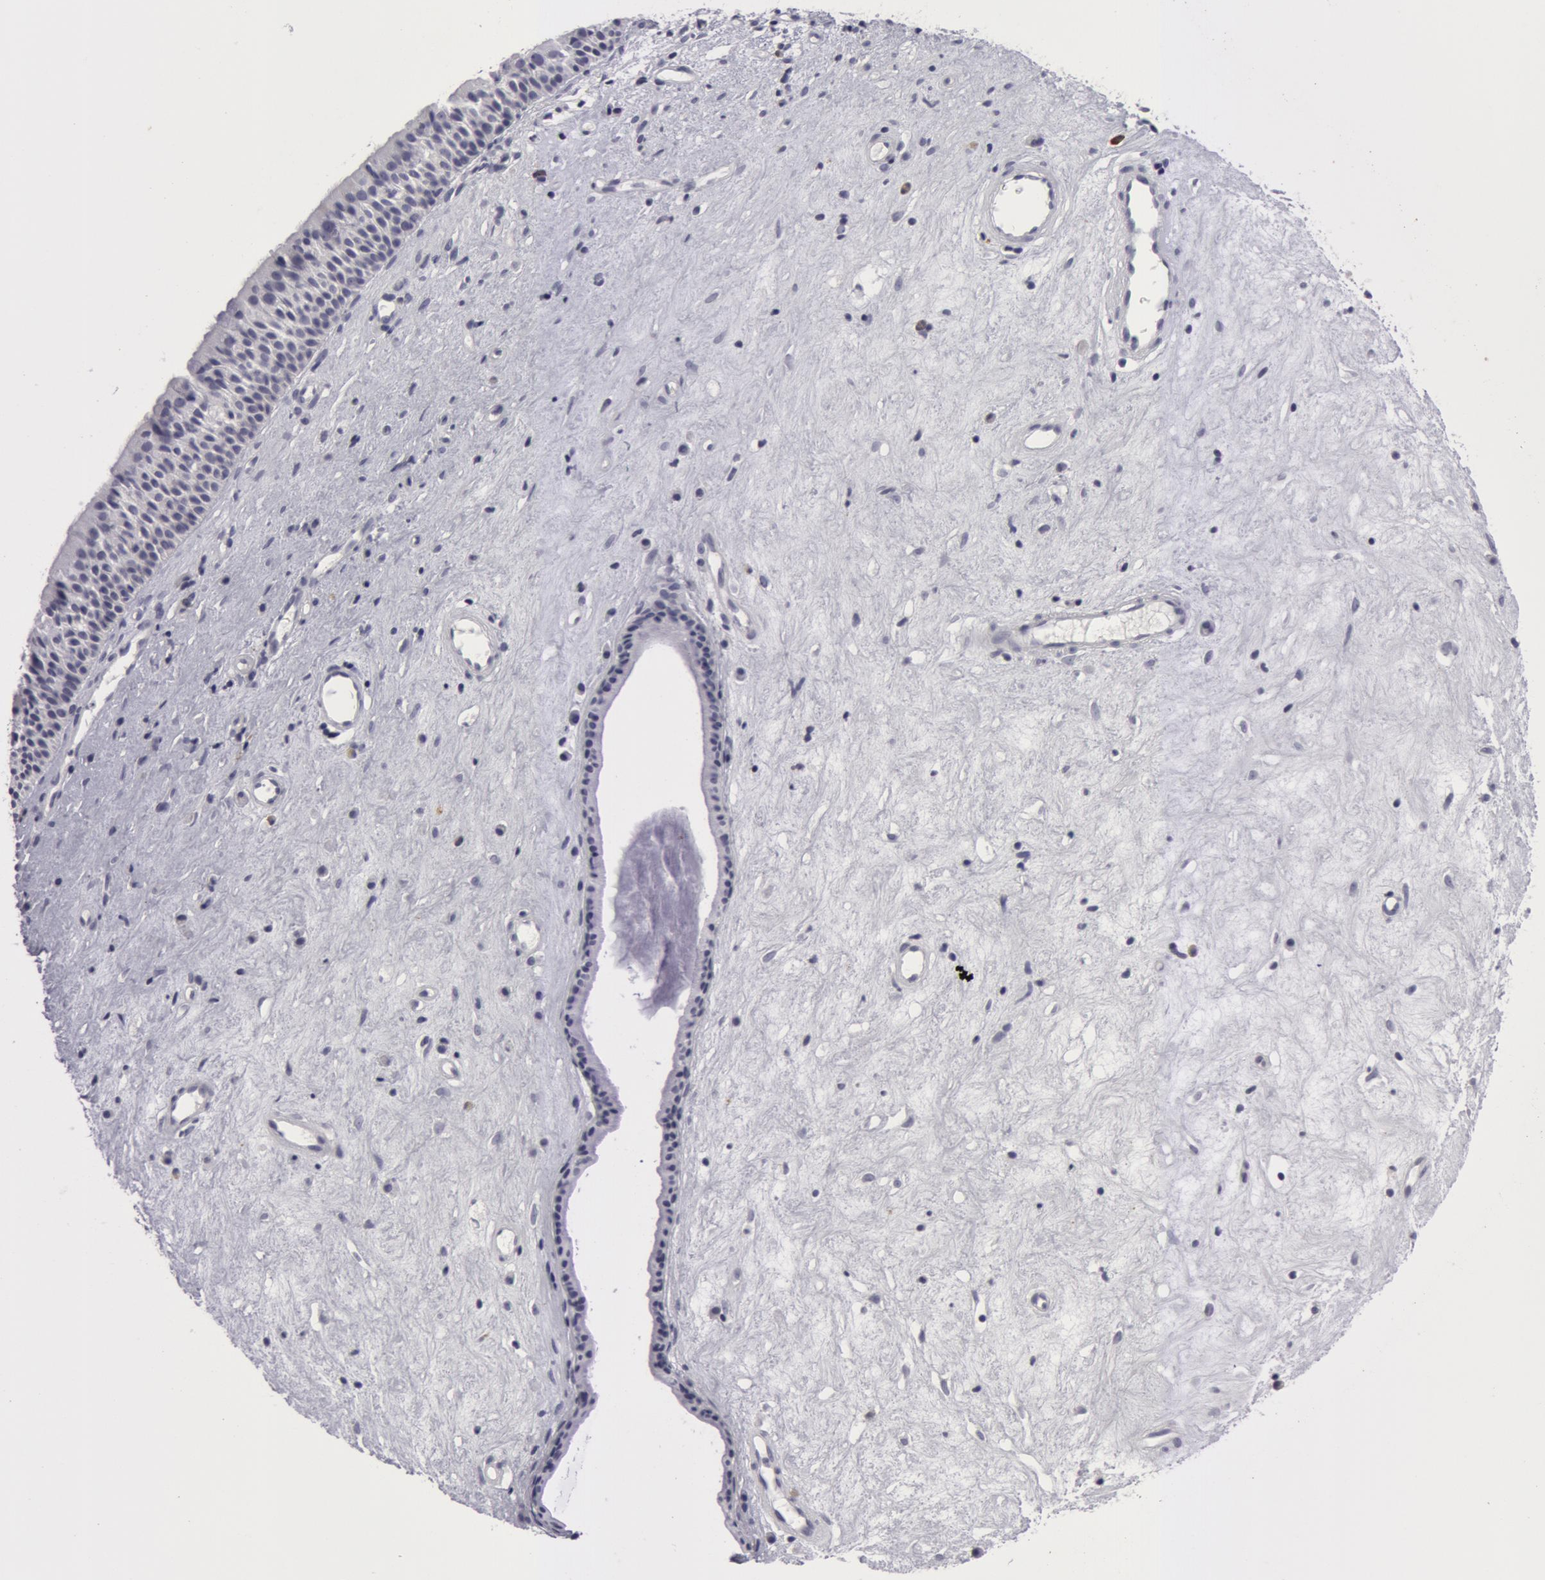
{"staining": {"intensity": "negative", "quantity": "none", "location": "none"}, "tissue": "nasopharynx", "cell_type": "Respiratory epithelial cells", "image_type": "normal", "snomed": [{"axis": "morphology", "description": "Normal tissue, NOS"}, {"axis": "topography", "description": "Nasopharynx"}], "caption": "The photomicrograph demonstrates no significant positivity in respiratory epithelial cells of nasopharynx. The staining was performed using DAB (3,3'-diaminobenzidine) to visualize the protein expression in brown, while the nuclei were stained in blue with hematoxylin (Magnification: 20x).", "gene": "NLGN4X", "patient": {"sex": "female", "age": 78}}